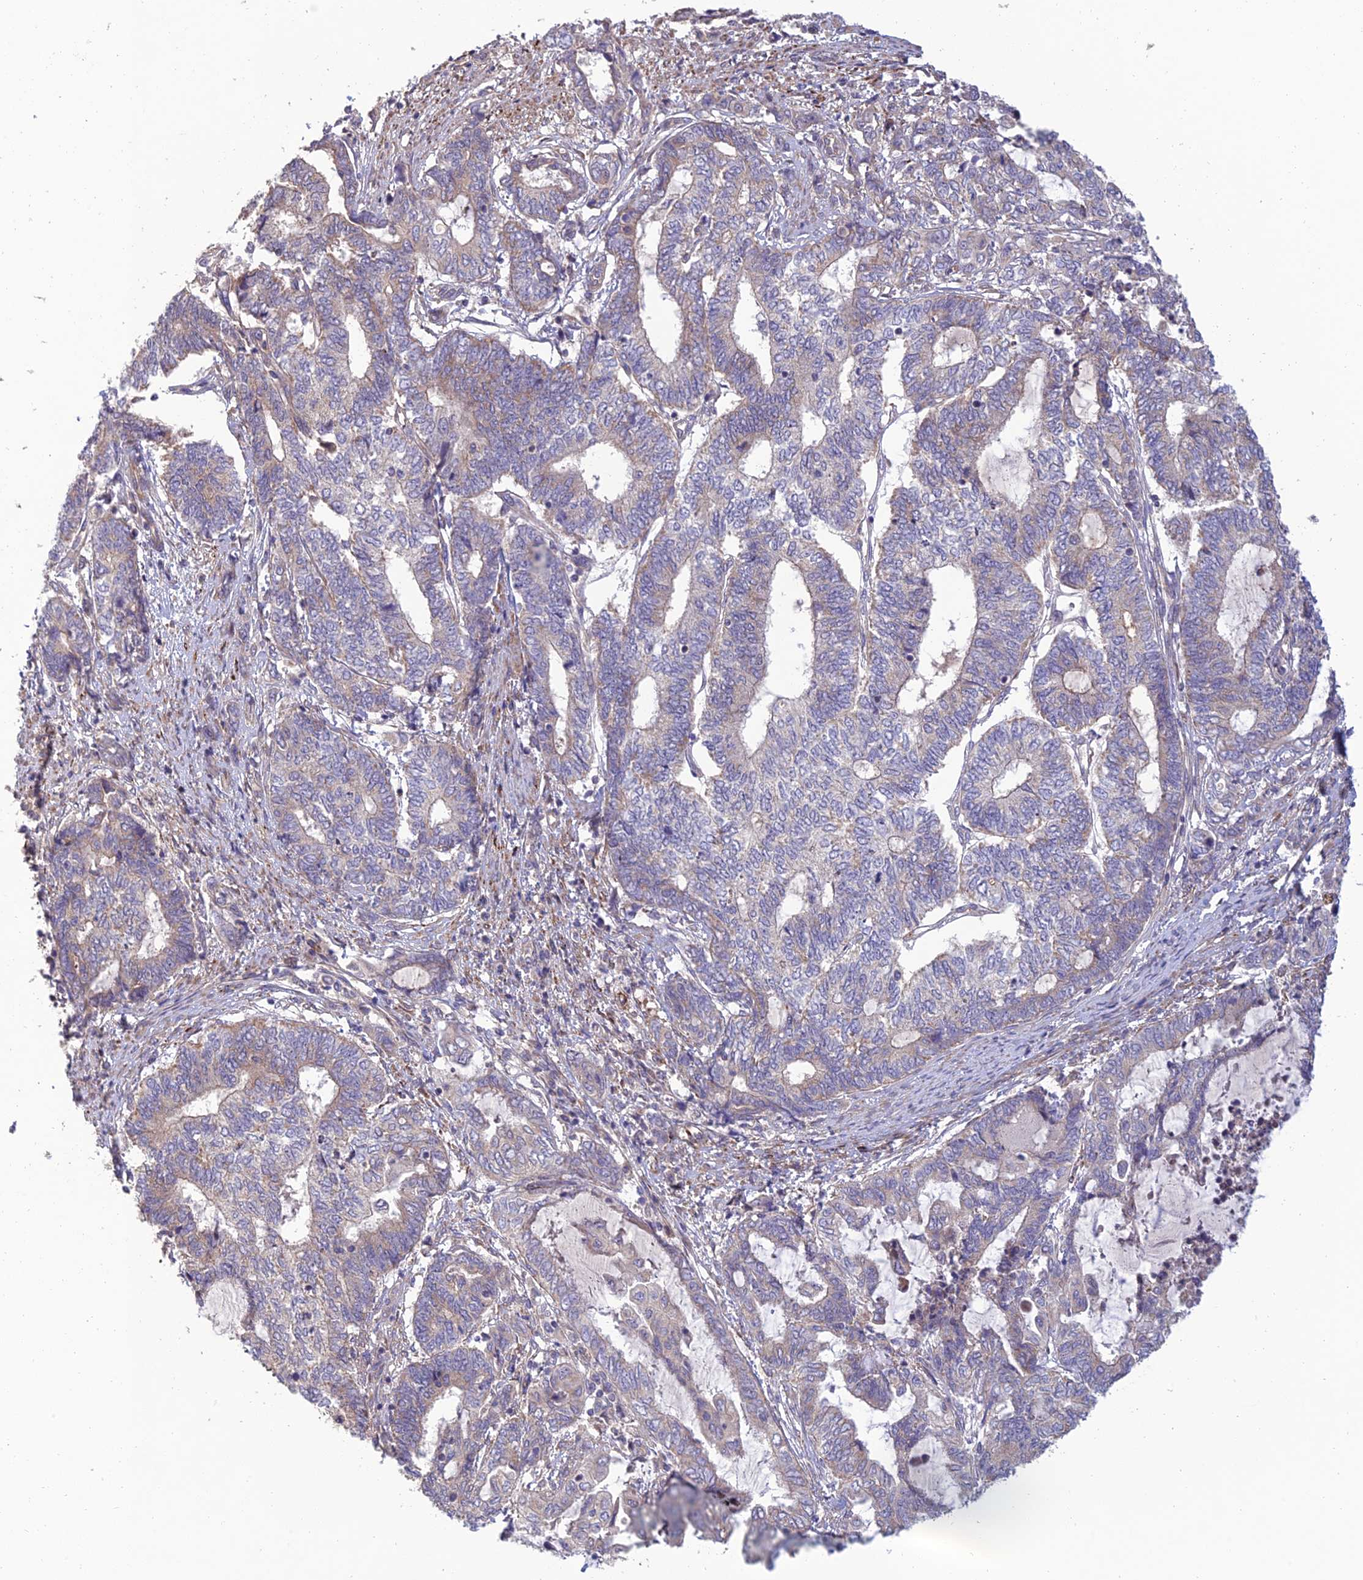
{"staining": {"intensity": "weak", "quantity": "<25%", "location": "cytoplasmic/membranous"}, "tissue": "endometrial cancer", "cell_type": "Tumor cells", "image_type": "cancer", "snomed": [{"axis": "morphology", "description": "Adenocarcinoma, NOS"}, {"axis": "topography", "description": "Uterus"}, {"axis": "topography", "description": "Endometrium"}], "caption": "Adenocarcinoma (endometrial) was stained to show a protein in brown. There is no significant staining in tumor cells.", "gene": "C3orf20", "patient": {"sex": "female", "age": 70}}